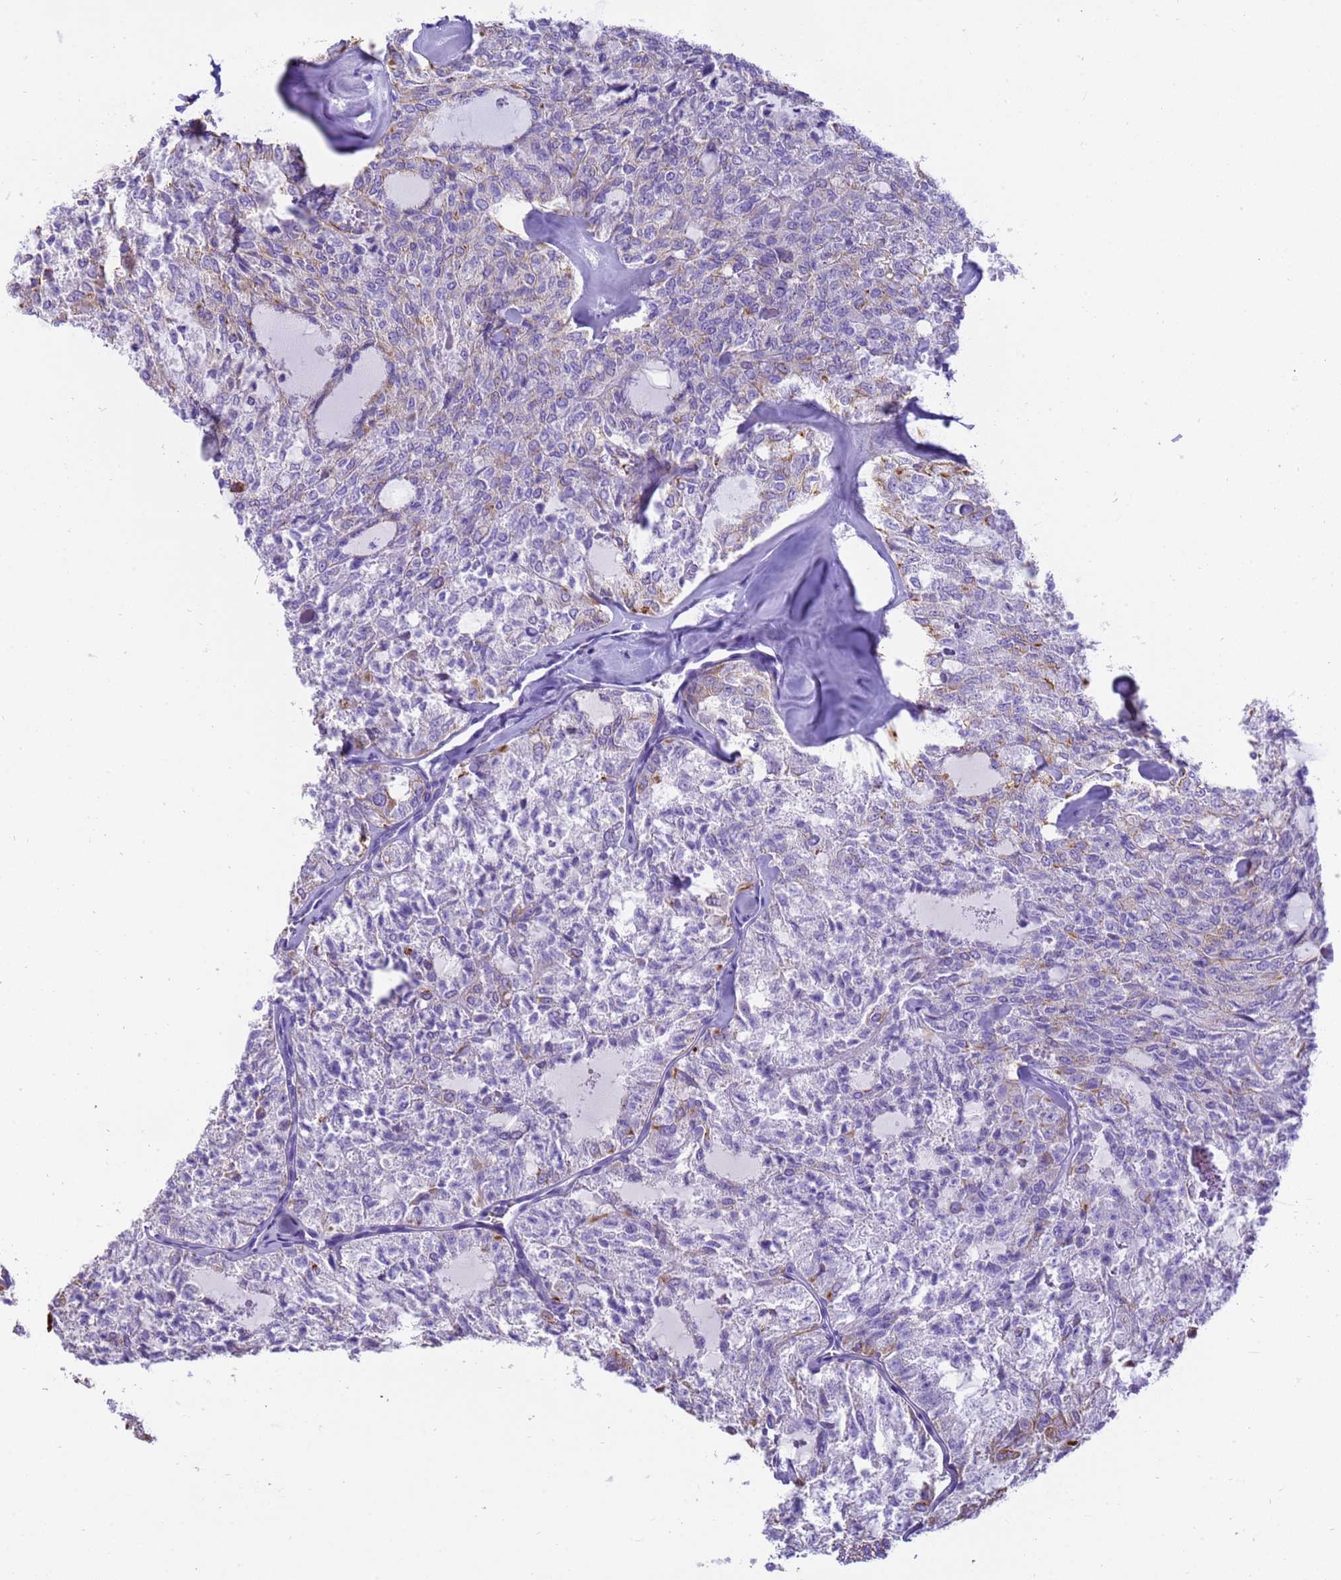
{"staining": {"intensity": "moderate", "quantity": "<25%", "location": "cytoplasmic/membranous"}, "tissue": "thyroid cancer", "cell_type": "Tumor cells", "image_type": "cancer", "snomed": [{"axis": "morphology", "description": "Follicular adenoma carcinoma, NOS"}, {"axis": "topography", "description": "Thyroid gland"}], "caption": "Tumor cells exhibit low levels of moderate cytoplasmic/membranous expression in about <25% of cells in human thyroid cancer.", "gene": "PIEZO2", "patient": {"sex": "male", "age": 75}}